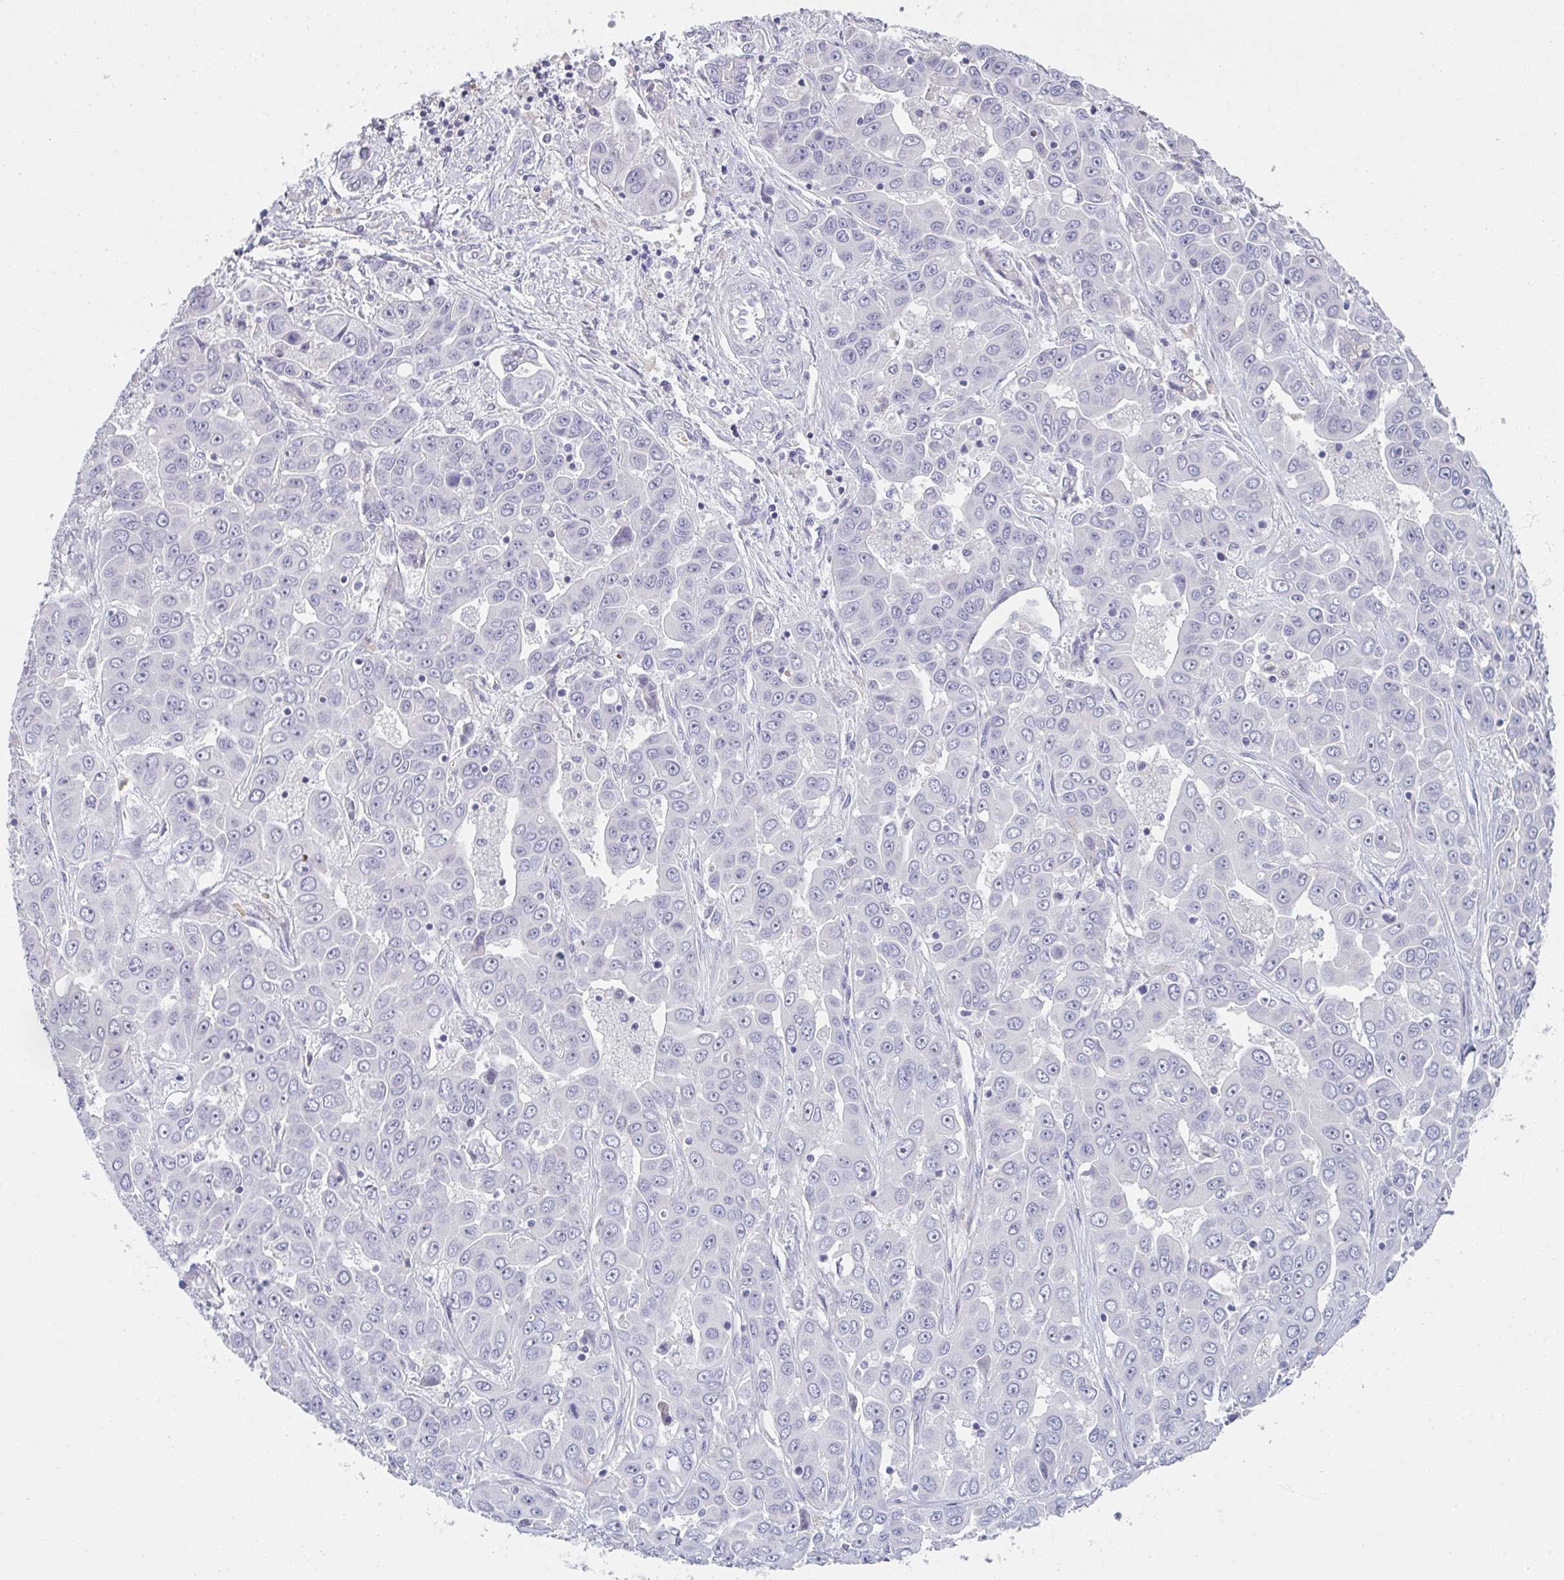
{"staining": {"intensity": "negative", "quantity": "none", "location": "none"}, "tissue": "liver cancer", "cell_type": "Tumor cells", "image_type": "cancer", "snomed": [{"axis": "morphology", "description": "Cholangiocarcinoma"}, {"axis": "topography", "description": "Liver"}], "caption": "Liver cholangiocarcinoma stained for a protein using IHC demonstrates no staining tumor cells.", "gene": "NEU2", "patient": {"sex": "female", "age": 52}}